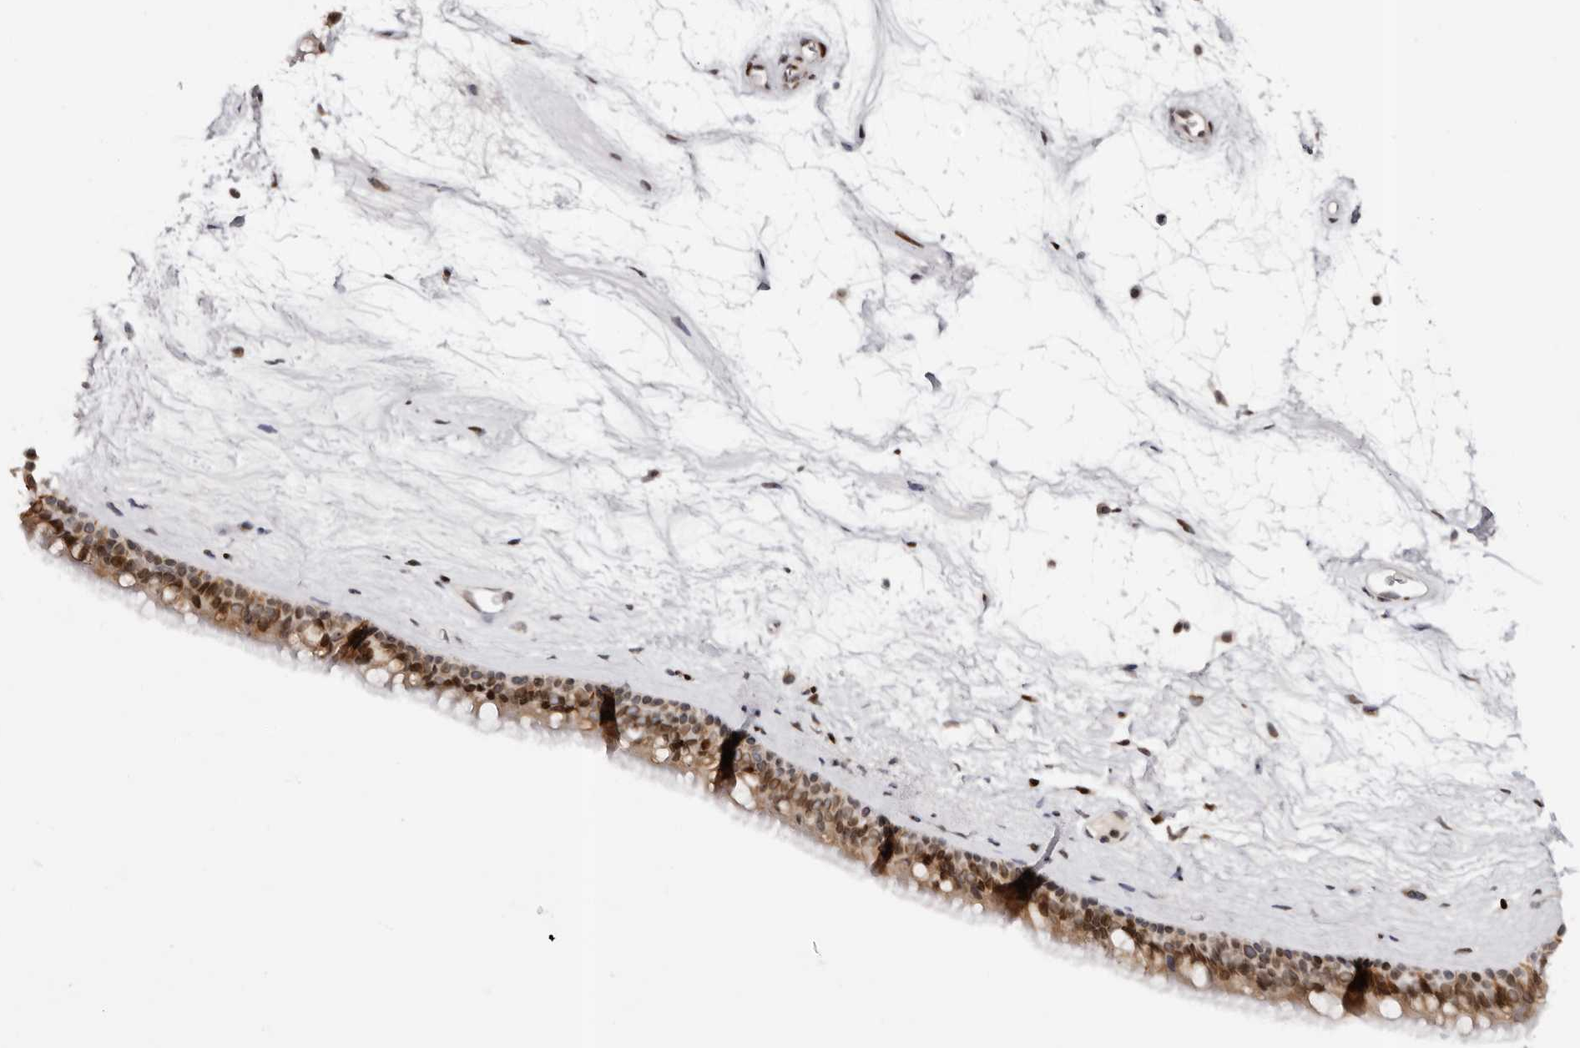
{"staining": {"intensity": "strong", "quantity": "25%-75%", "location": "cytoplasmic/membranous,nuclear"}, "tissue": "nasopharynx", "cell_type": "Respiratory epithelial cells", "image_type": "normal", "snomed": [{"axis": "morphology", "description": "Normal tissue, NOS"}, {"axis": "topography", "description": "Nasopharynx"}], "caption": "DAB immunohistochemical staining of unremarkable human nasopharynx displays strong cytoplasmic/membranous,nuclear protein expression in approximately 25%-75% of respiratory epithelial cells. (IHC, brightfield microscopy, high magnification).", "gene": "NUP153", "patient": {"sex": "male", "age": 64}}